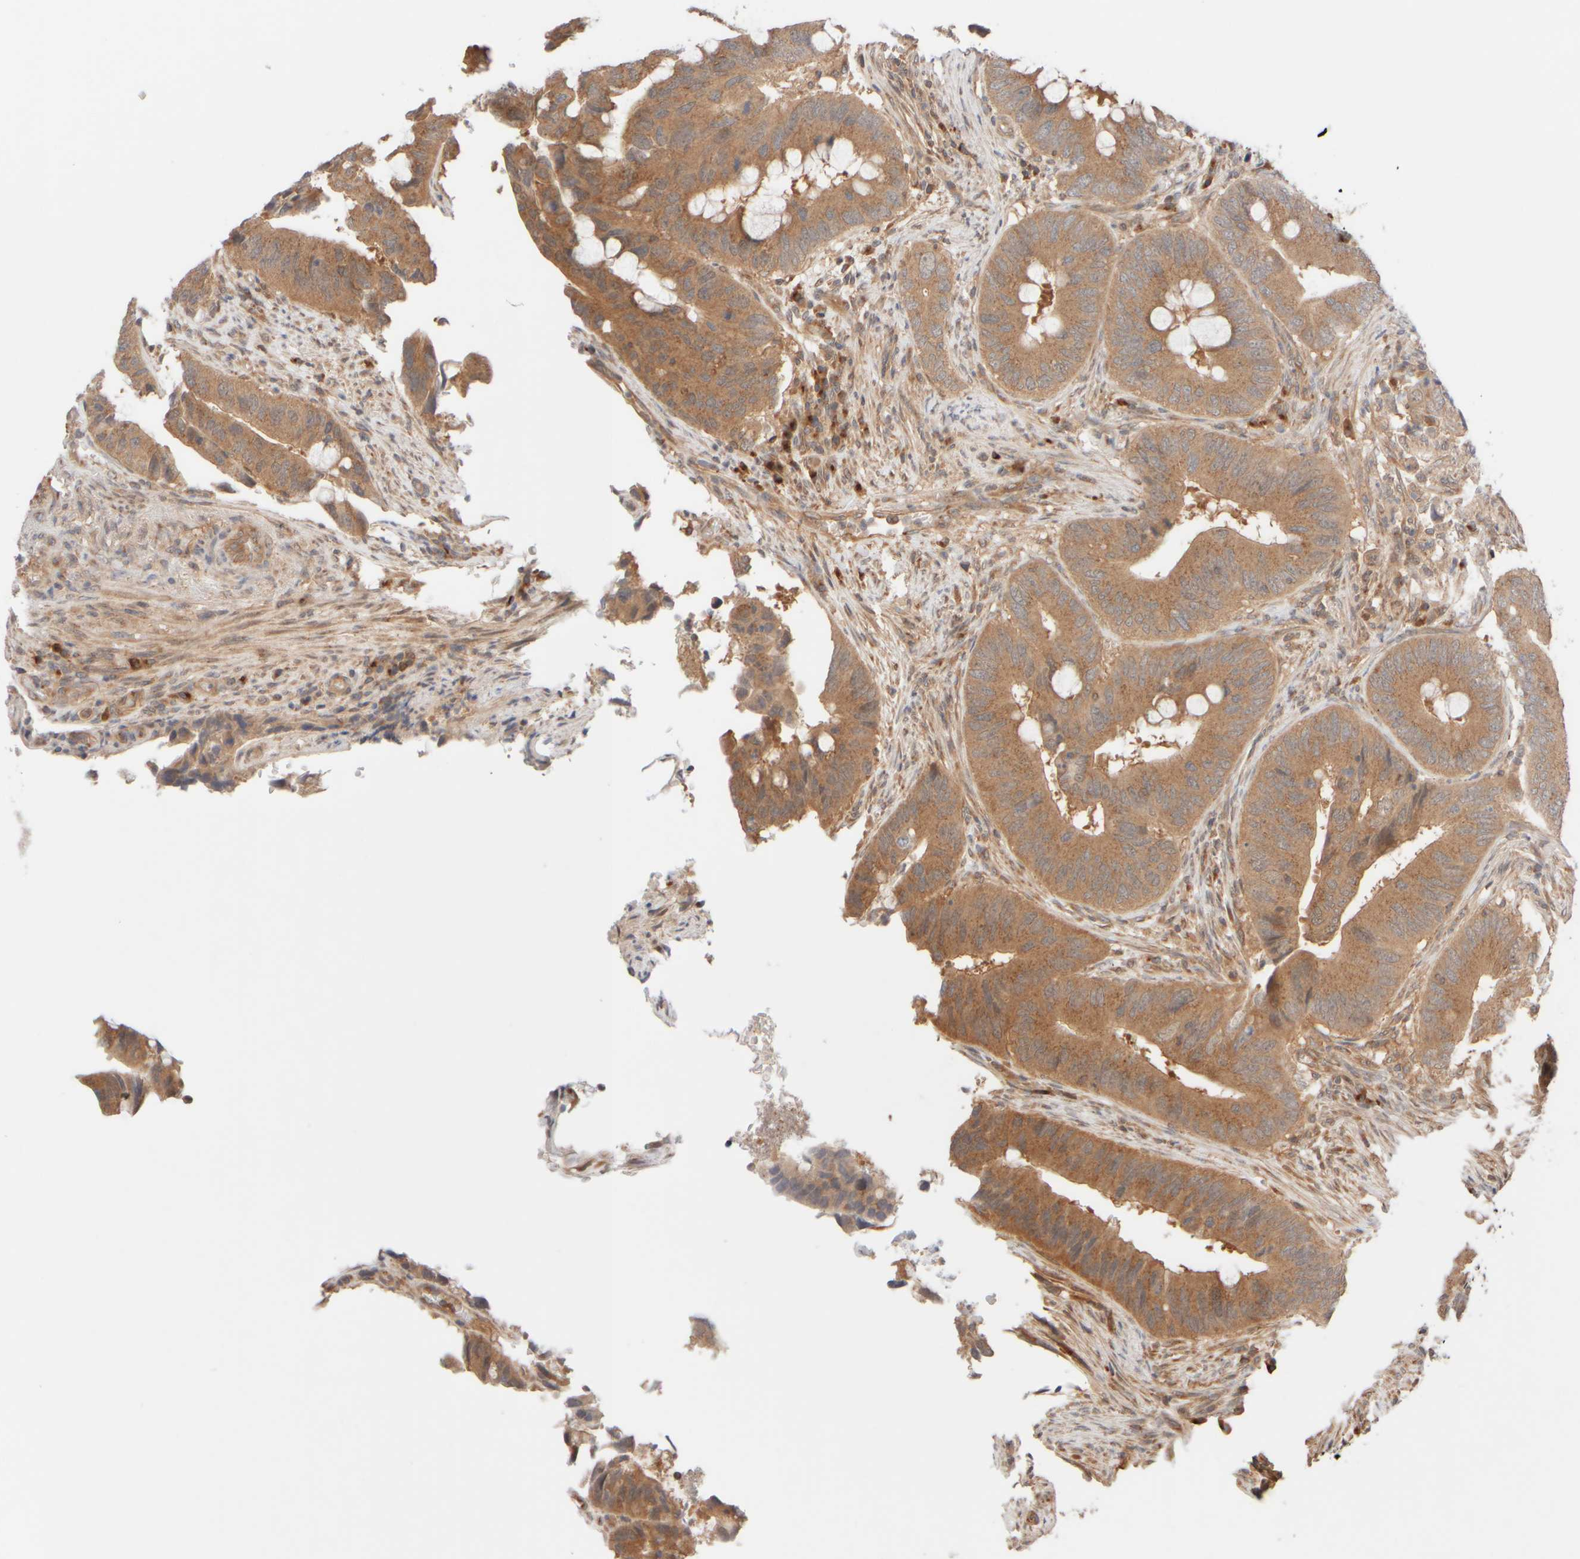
{"staining": {"intensity": "moderate", "quantity": ">75%", "location": "cytoplasmic/membranous"}, "tissue": "colorectal cancer", "cell_type": "Tumor cells", "image_type": "cancer", "snomed": [{"axis": "morphology", "description": "Adenocarcinoma, NOS"}, {"axis": "topography", "description": "Colon"}], "caption": "Colorectal adenocarcinoma tissue exhibits moderate cytoplasmic/membranous staining in approximately >75% of tumor cells, visualized by immunohistochemistry.", "gene": "RABEP1", "patient": {"sex": "male", "age": 71}}